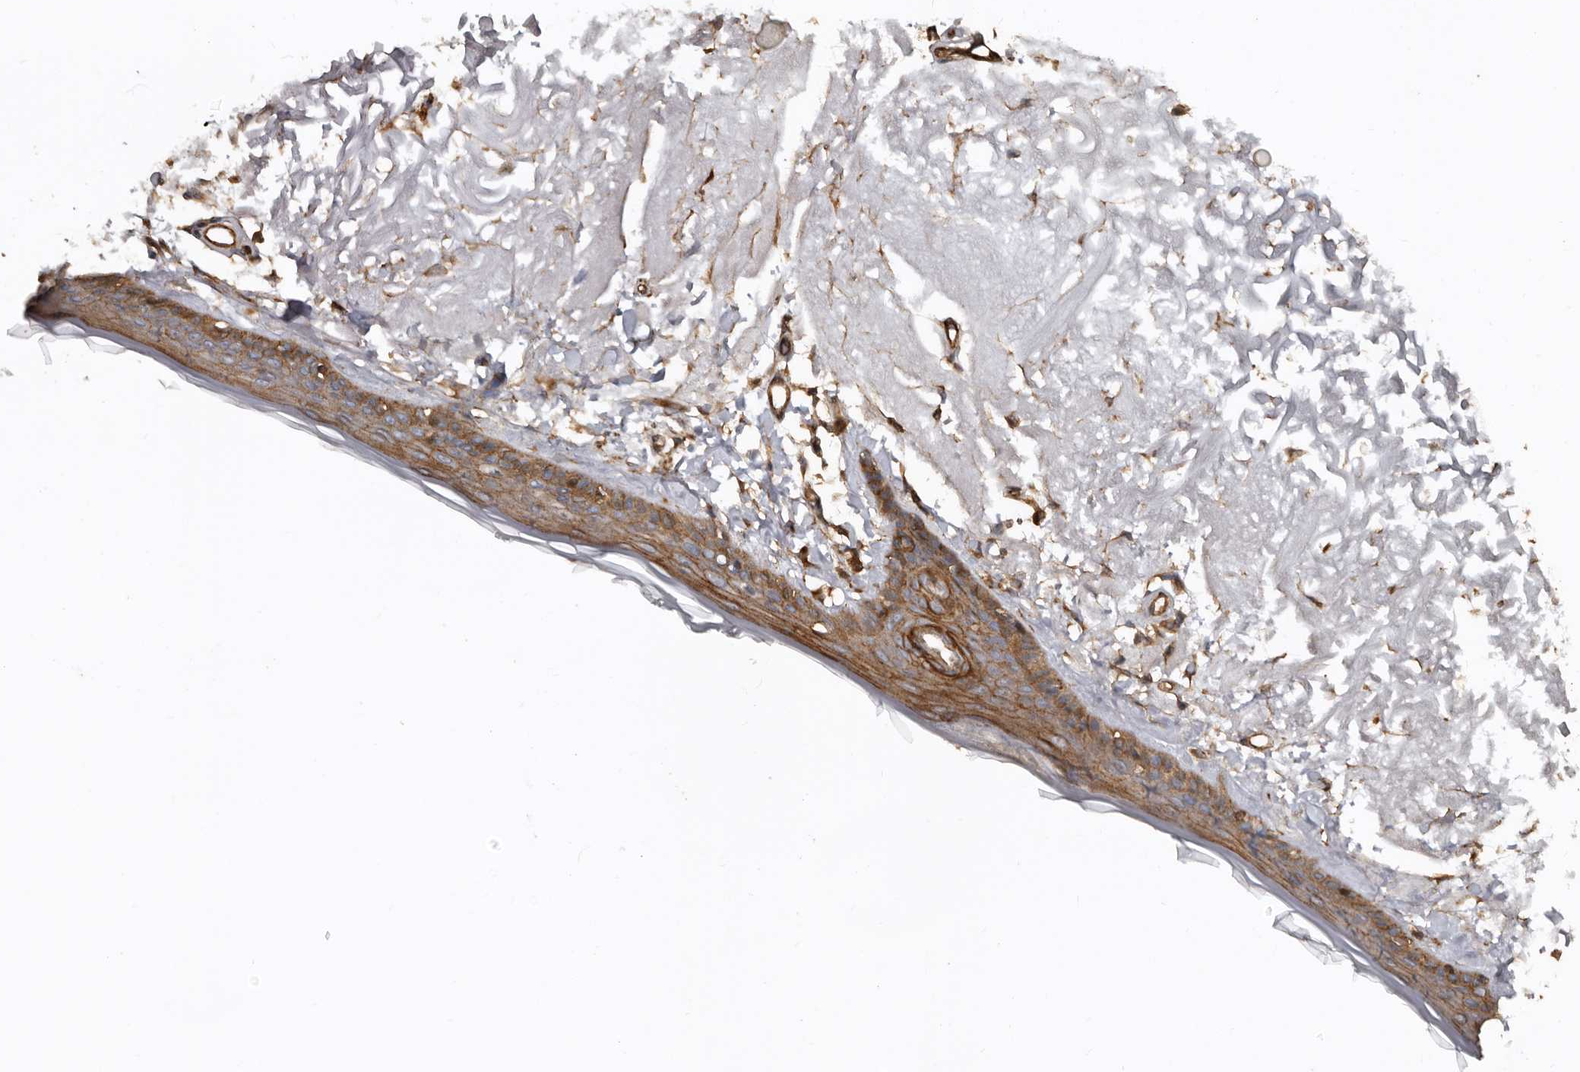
{"staining": {"intensity": "strong", "quantity": ">75%", "location": "cytoplasmic/membranous"}, "tissue": "skin", "cell_type": "Fibroblasts", "image_type": "normal", "snomed": [{"axis": "morphology", "description": "Normal tissue, NOS"}, {"axis": "topography", "description": "Skin"}, {"axis": "topography", "description": "Skeletal muscle"}], "caption": "This is an image of IHC staining of benign skin, which shows strong staining in the cytoplasmic/membranous of fibroblasts.", "gene": "EXOC3L1", "patient": {"sex": "male", "age": 83}}